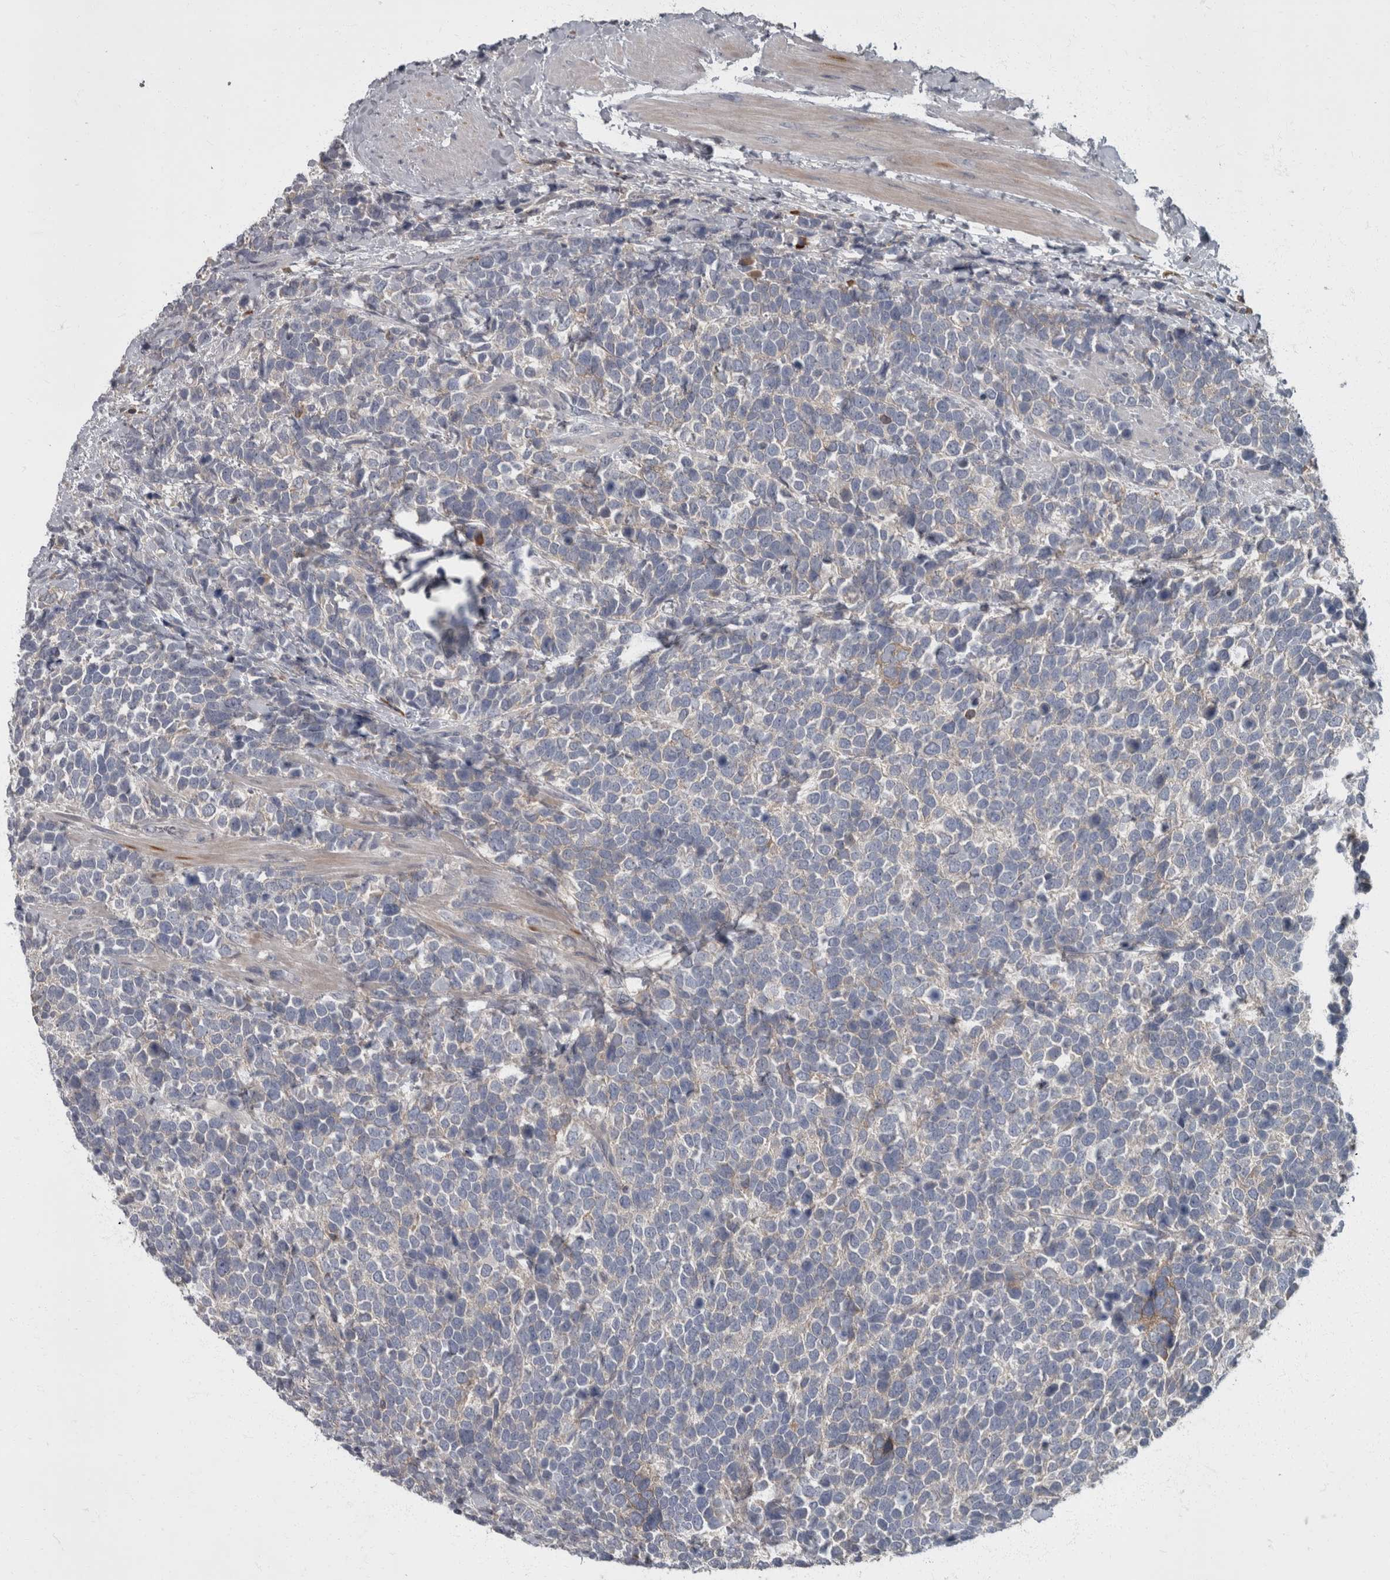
{"staining": {"intensity": "negative", "quantity": "none", "location": "none"}, "tissue": "urothelial cancer", "cell_type": "Tumor cells", "image_type": "cancer", "snomed": [{"axis": "morphology", "description": "Urothelial carcinoma, High grade"}, {"axis": "topography", "description": "Urinary bladder"}], "caption": "Human urothelial carcinoma (high-grade) stained for a protein using IHC exhibits no expression in tumor cells.", "gene": "CDC42BPG", "patient": {"sex": "female", "age": 82}}